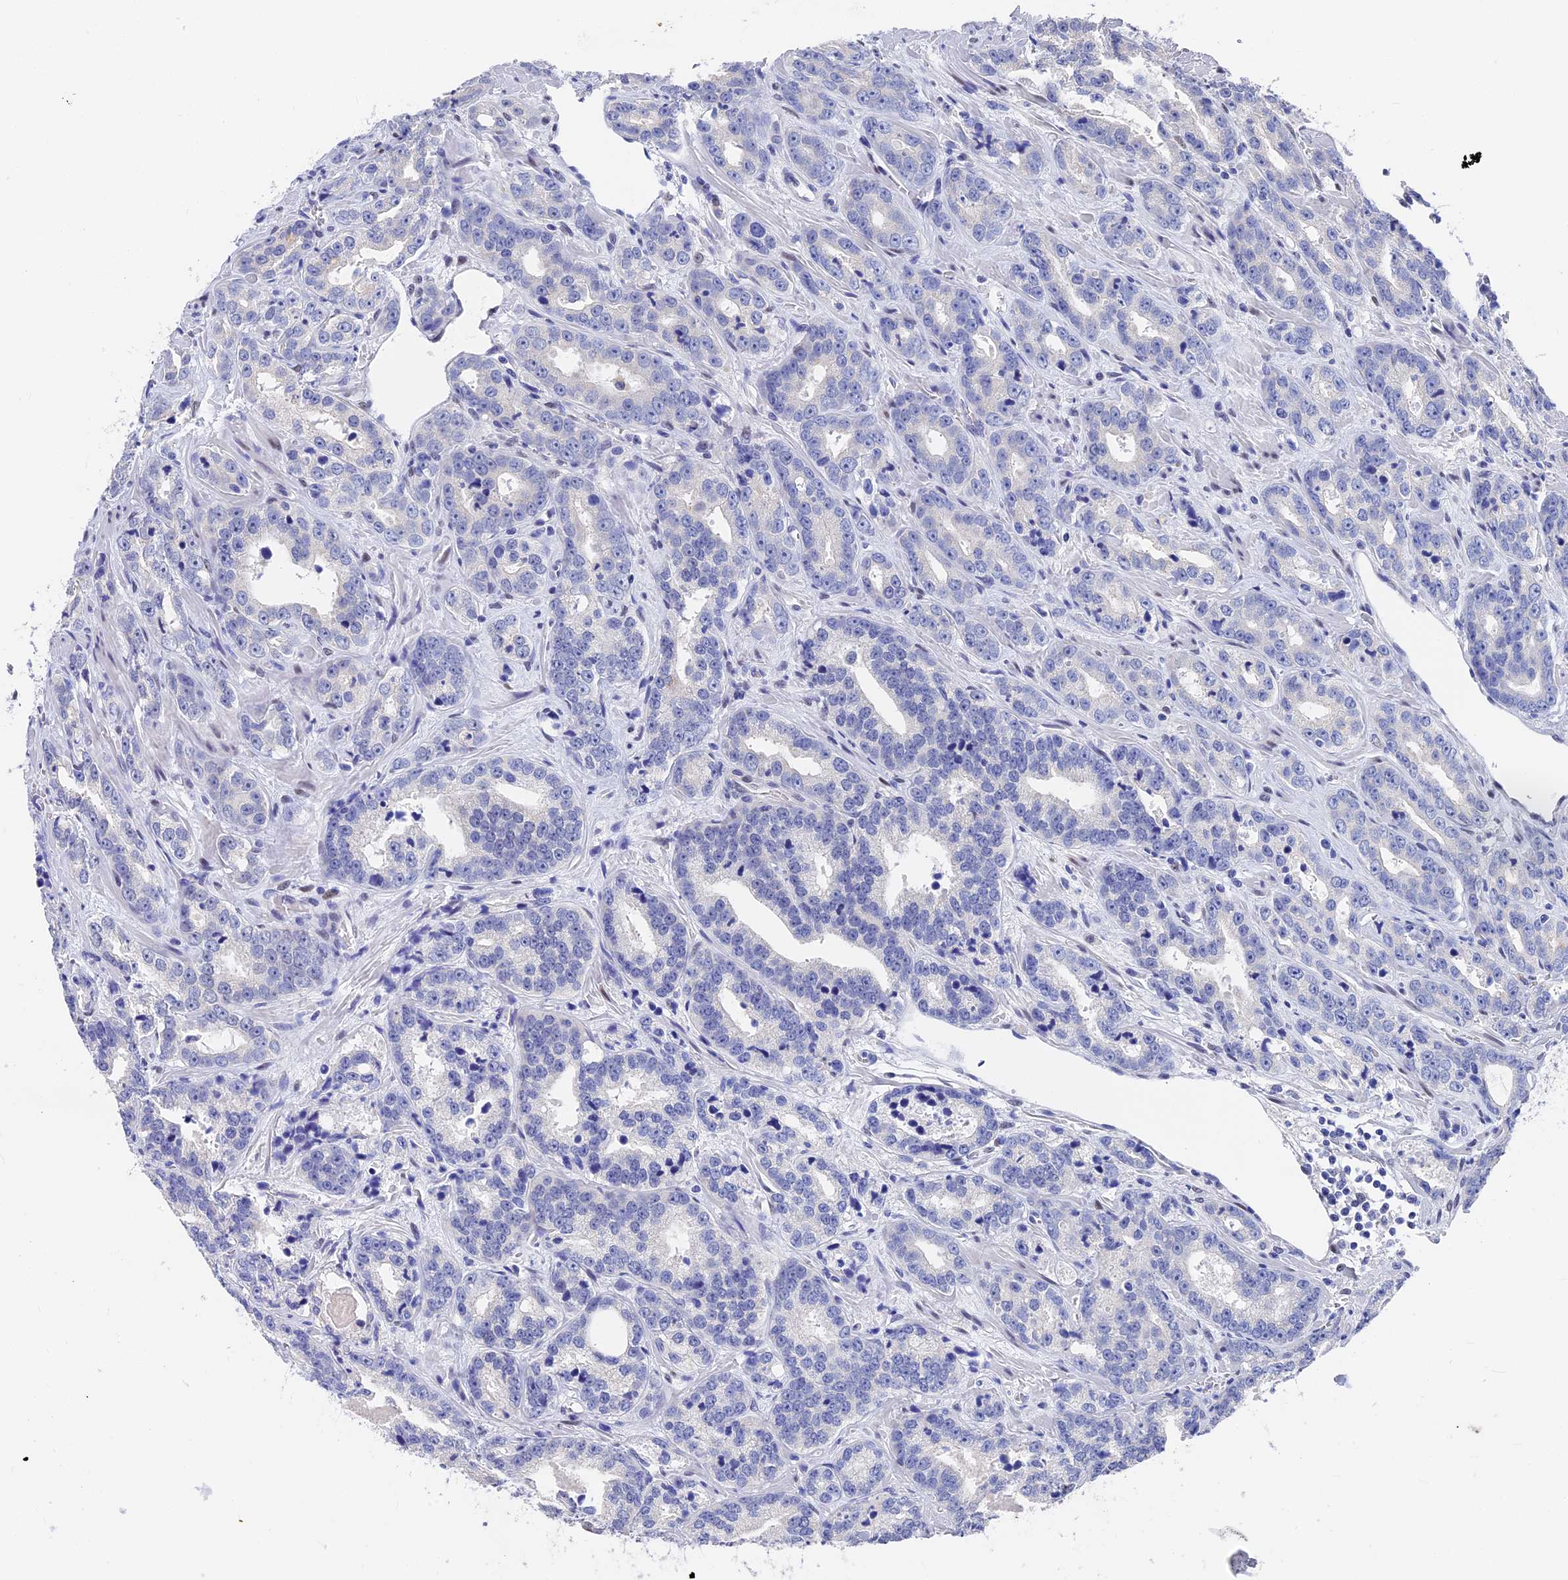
{"staining": {"intensity": "negative", "quantity": "none", "location": "none"}, "tissue": "prostate cancer", "cell_type": "Tumor cells", "image_type": "cancer", "snomed": [{"axis": "morphology", "description": "Adenocarcinoma, High grade"}, {"axis": "topography", "description": "Prostate"}], "caption": "Tumor cells show no significant expression in adenocarcinoma (high-grade) (prostate). Brightfield microscopy of immunohistochemistry (IHC) stained with DAB (brown) and hematoxylin (blue), captured at high magnification.", "gene": "VPS33B", "patient": {"sex": "male", "age": 62}}